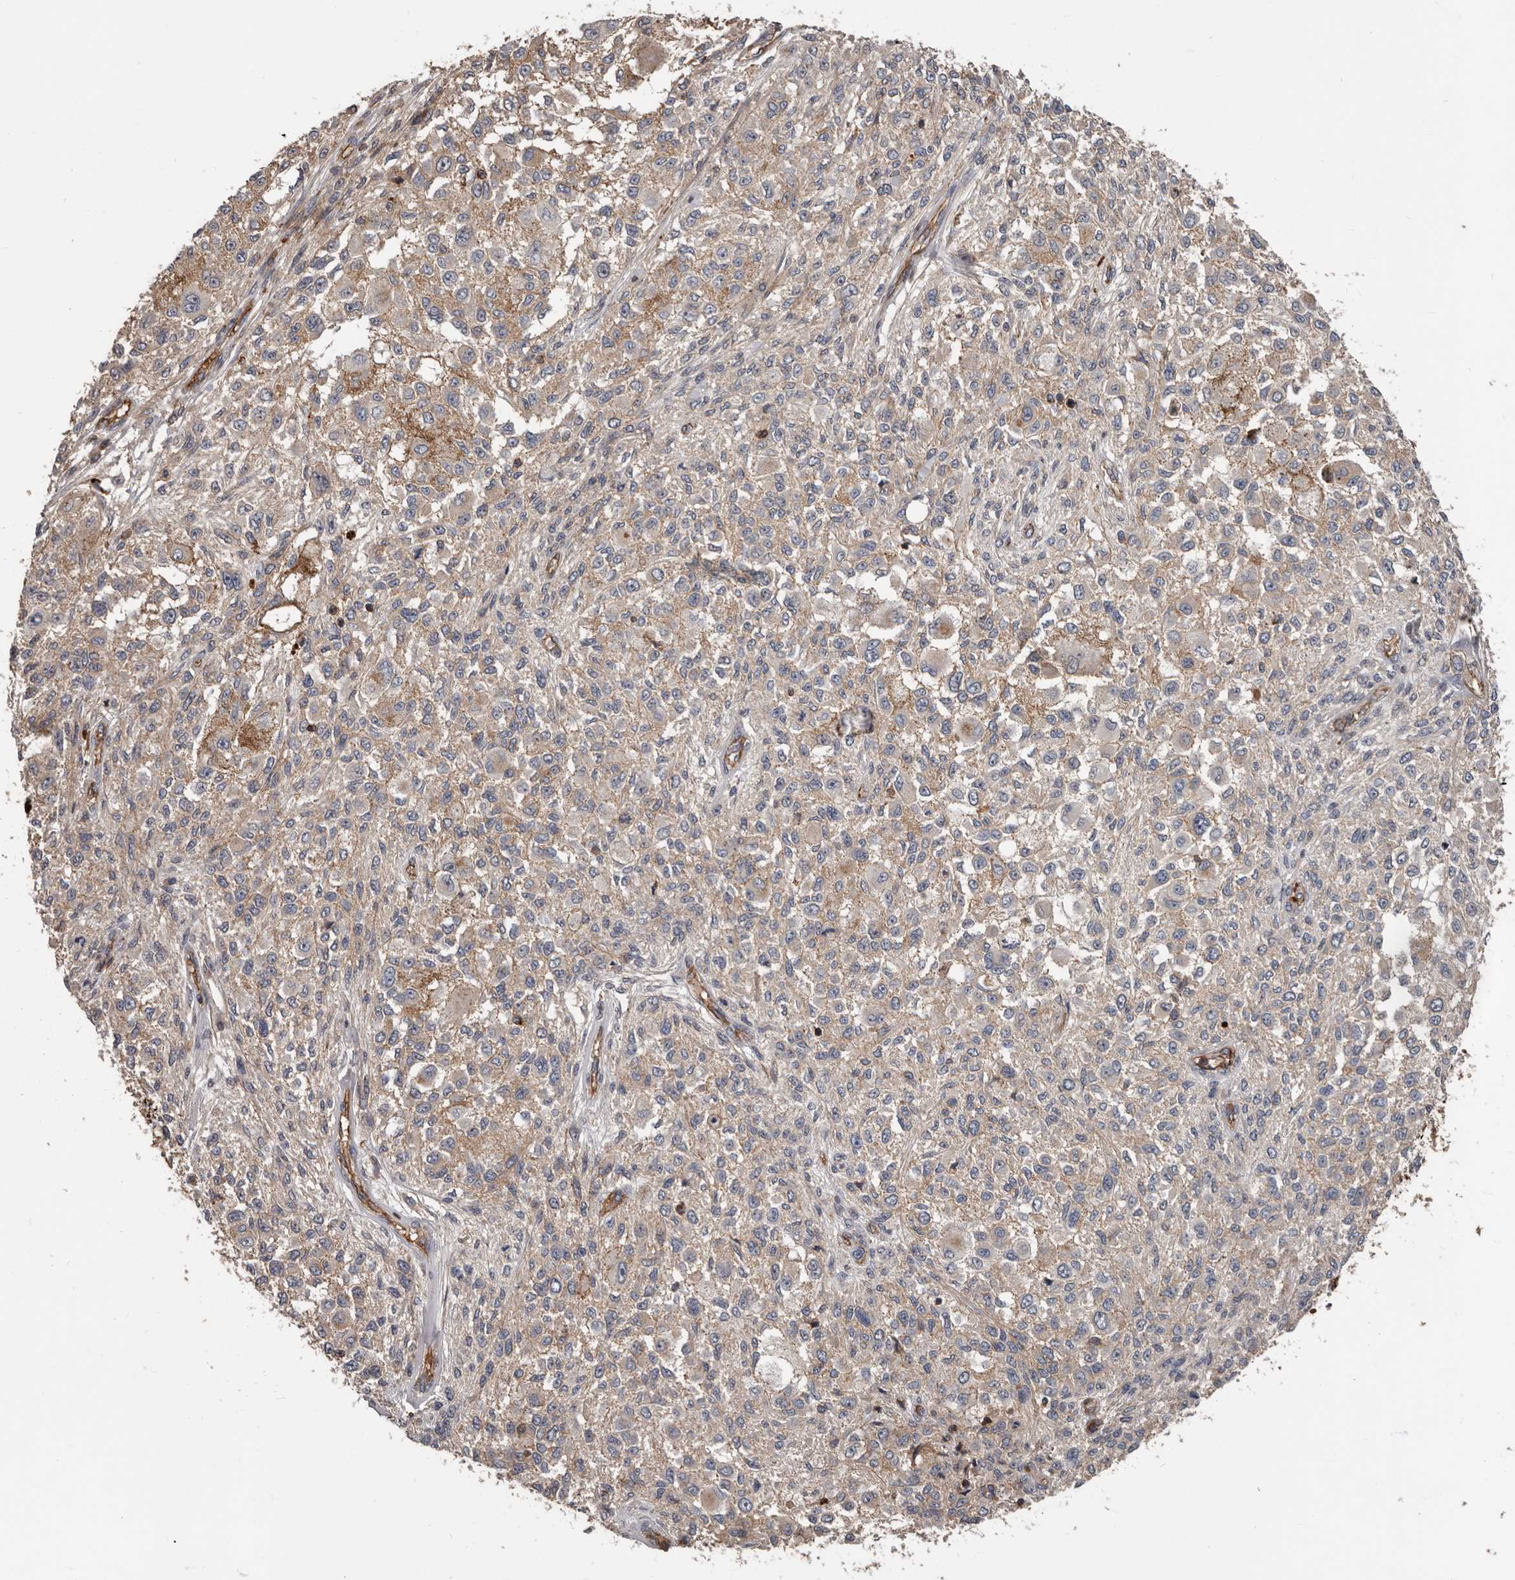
{"staining": {"intensity": "weak", "quantity": "<25%", "location": "cytoplasmic/membranous"}, "tissue": "melanoma", "cell_type": "Tumor cells", "image_type": "cancer", "snomed": [{"axis": "morphology", "description": "Necrosis, NOS"}, {"axis": "morphology", "description": "Malignant melanoma, NOS"}, {"axis": "topography", "description": "Skin"}], "caption": "An IHC image of malignant melanoma is shown. There is no staining in tumor cells of malignant melanoma.", "gene": "PNRC2", "patient": {"sex": "female", "age": 87}}